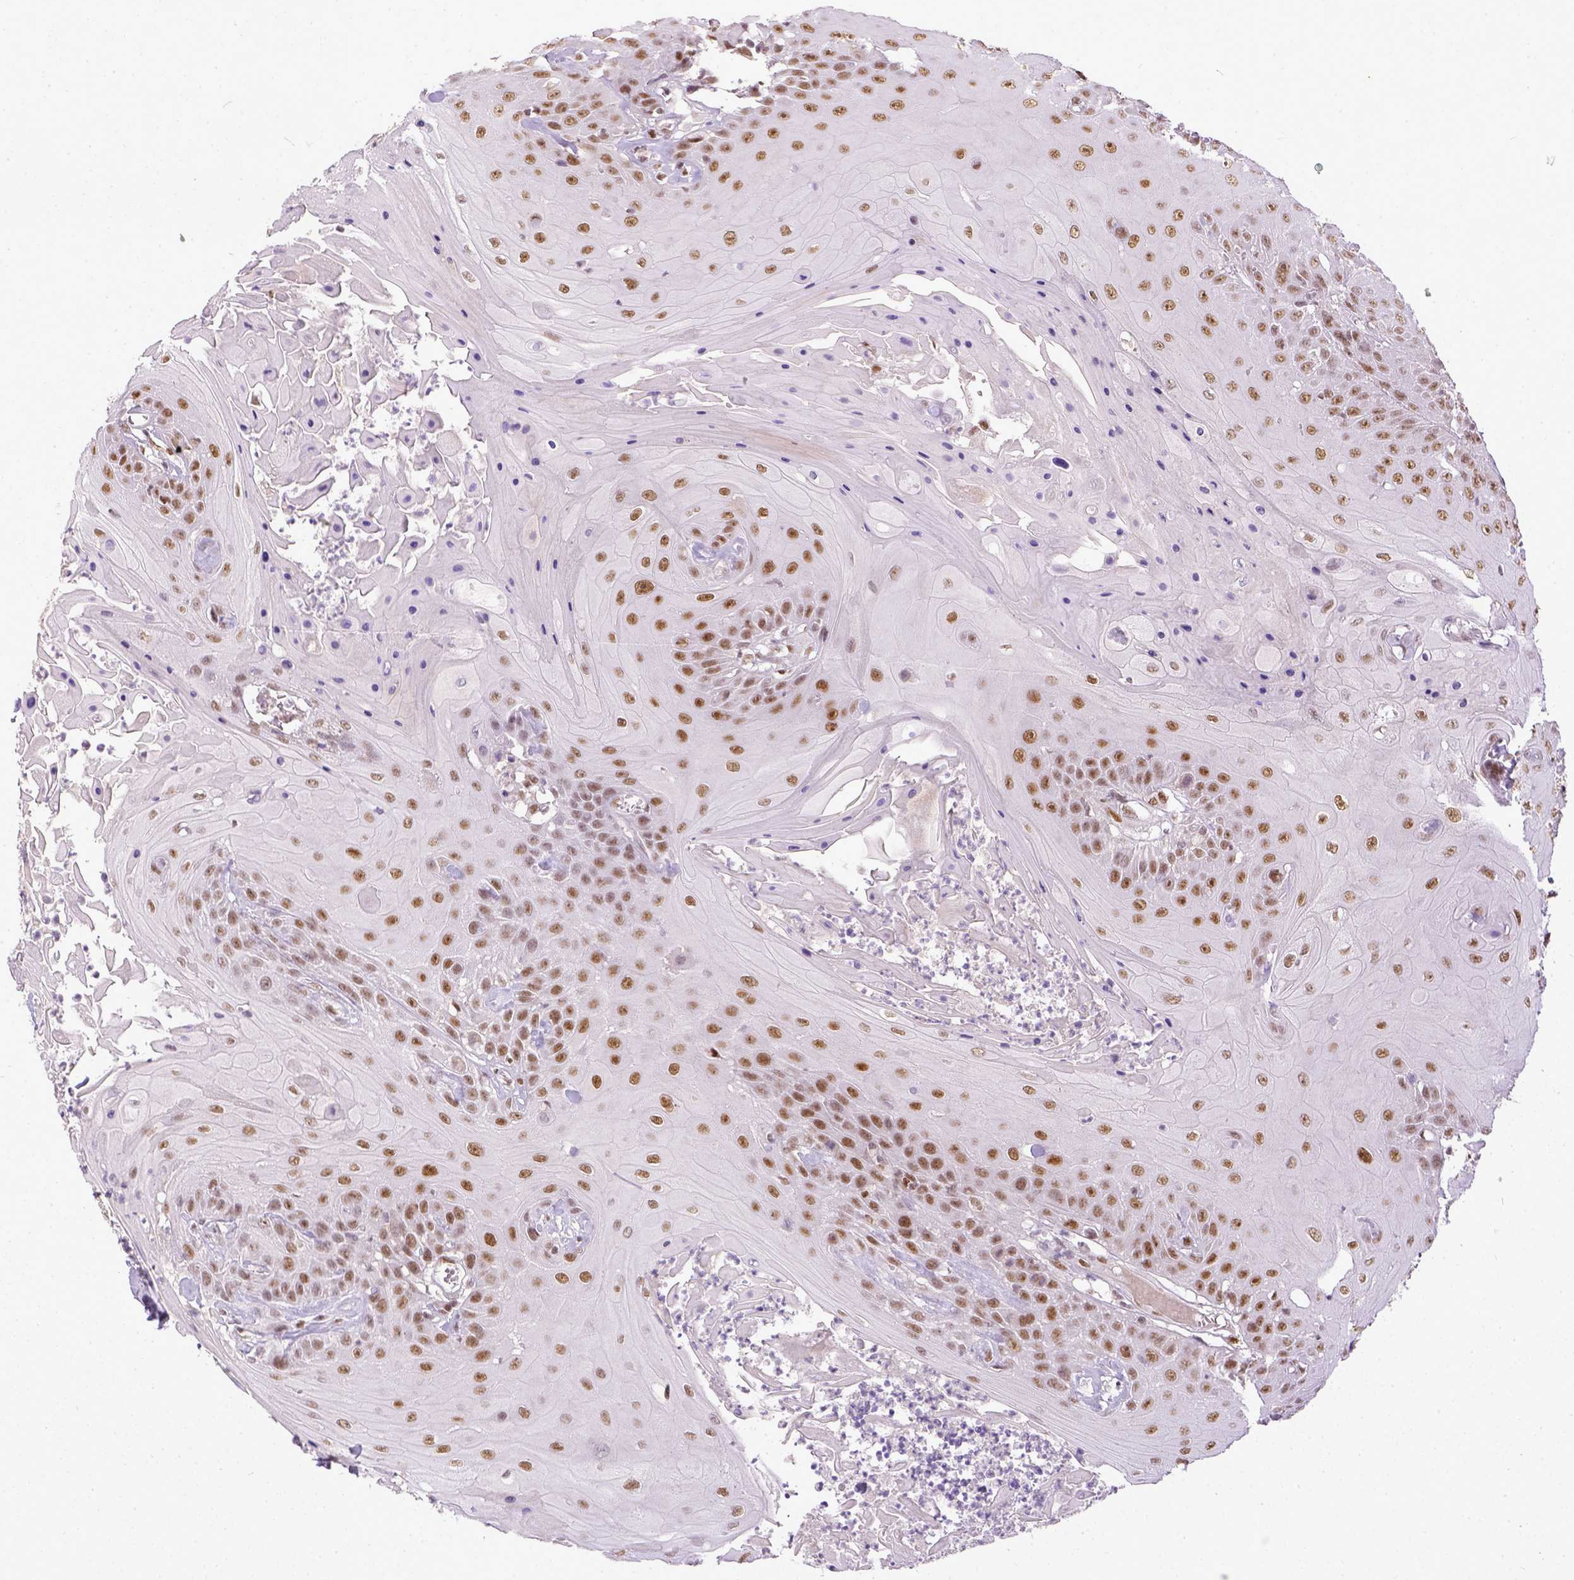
{"staining": {"intensity": "moderate", "quantity": ">75%", "location": "nuclear"}, "tissue": "head and neck cancer", "cell_type": "Tumor cells", "image_type": "cancer", "snomed": [{"axis": "morphology", "description": "Squamous cell carcinoma, NOS"}, {"axis": "topography", "description": "Skin"}, {"axis": "topography", "description": "Head-Neck"}], "caption": "IHC of human head and neck squamous cell carcinoma exhibits medium levels of moderate nuclear positivity in about >75% of tumor cells. Nuclei are stained in blue.", "gene": "ERCC1", "patient": {"sex": "male", "age": 80}}